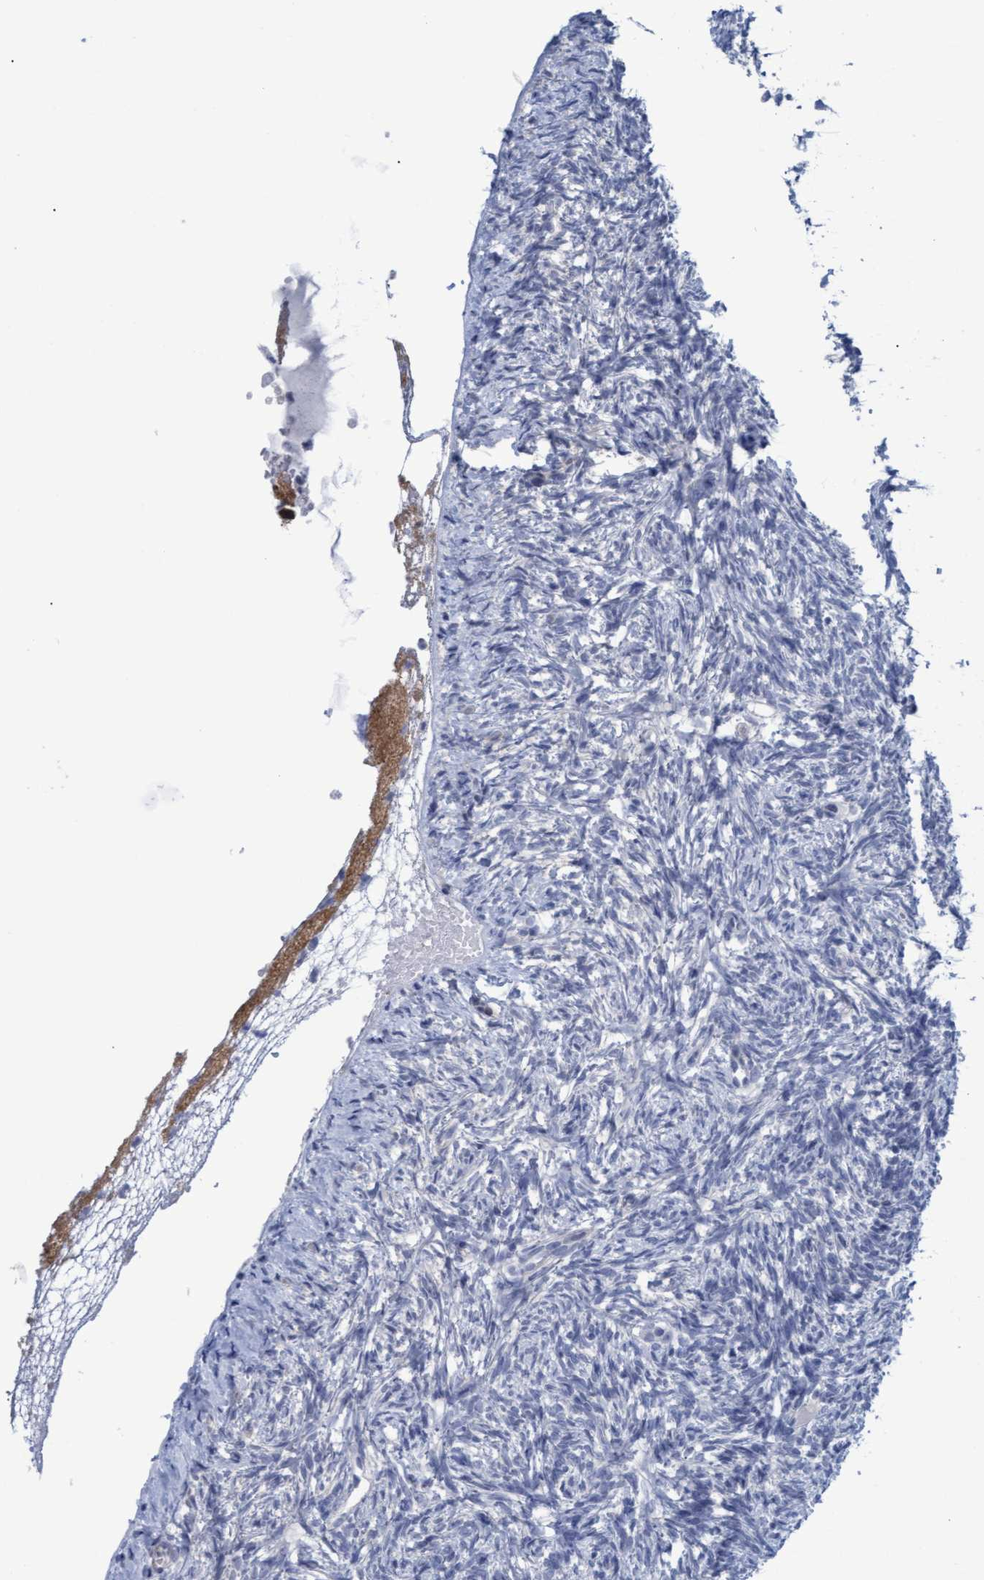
{"staining": {"intensity": "negative", "quantity": "none", "location": "none"}, "tissue": "ovary", "cell_type": "Ovarian stroma cells", "image_type": "normal", "snomed": [{"axis": "morphology", "description": "Normal tissue, NOS"}, {"axis": "topography", "description": "Ovary"}], "caption": "Ovary was stained to show a protein in brown. There is no significant staining in ovarian stroma cells.", "gene": "SSTR3", "patient": {"sex": "female", "age": 33}}